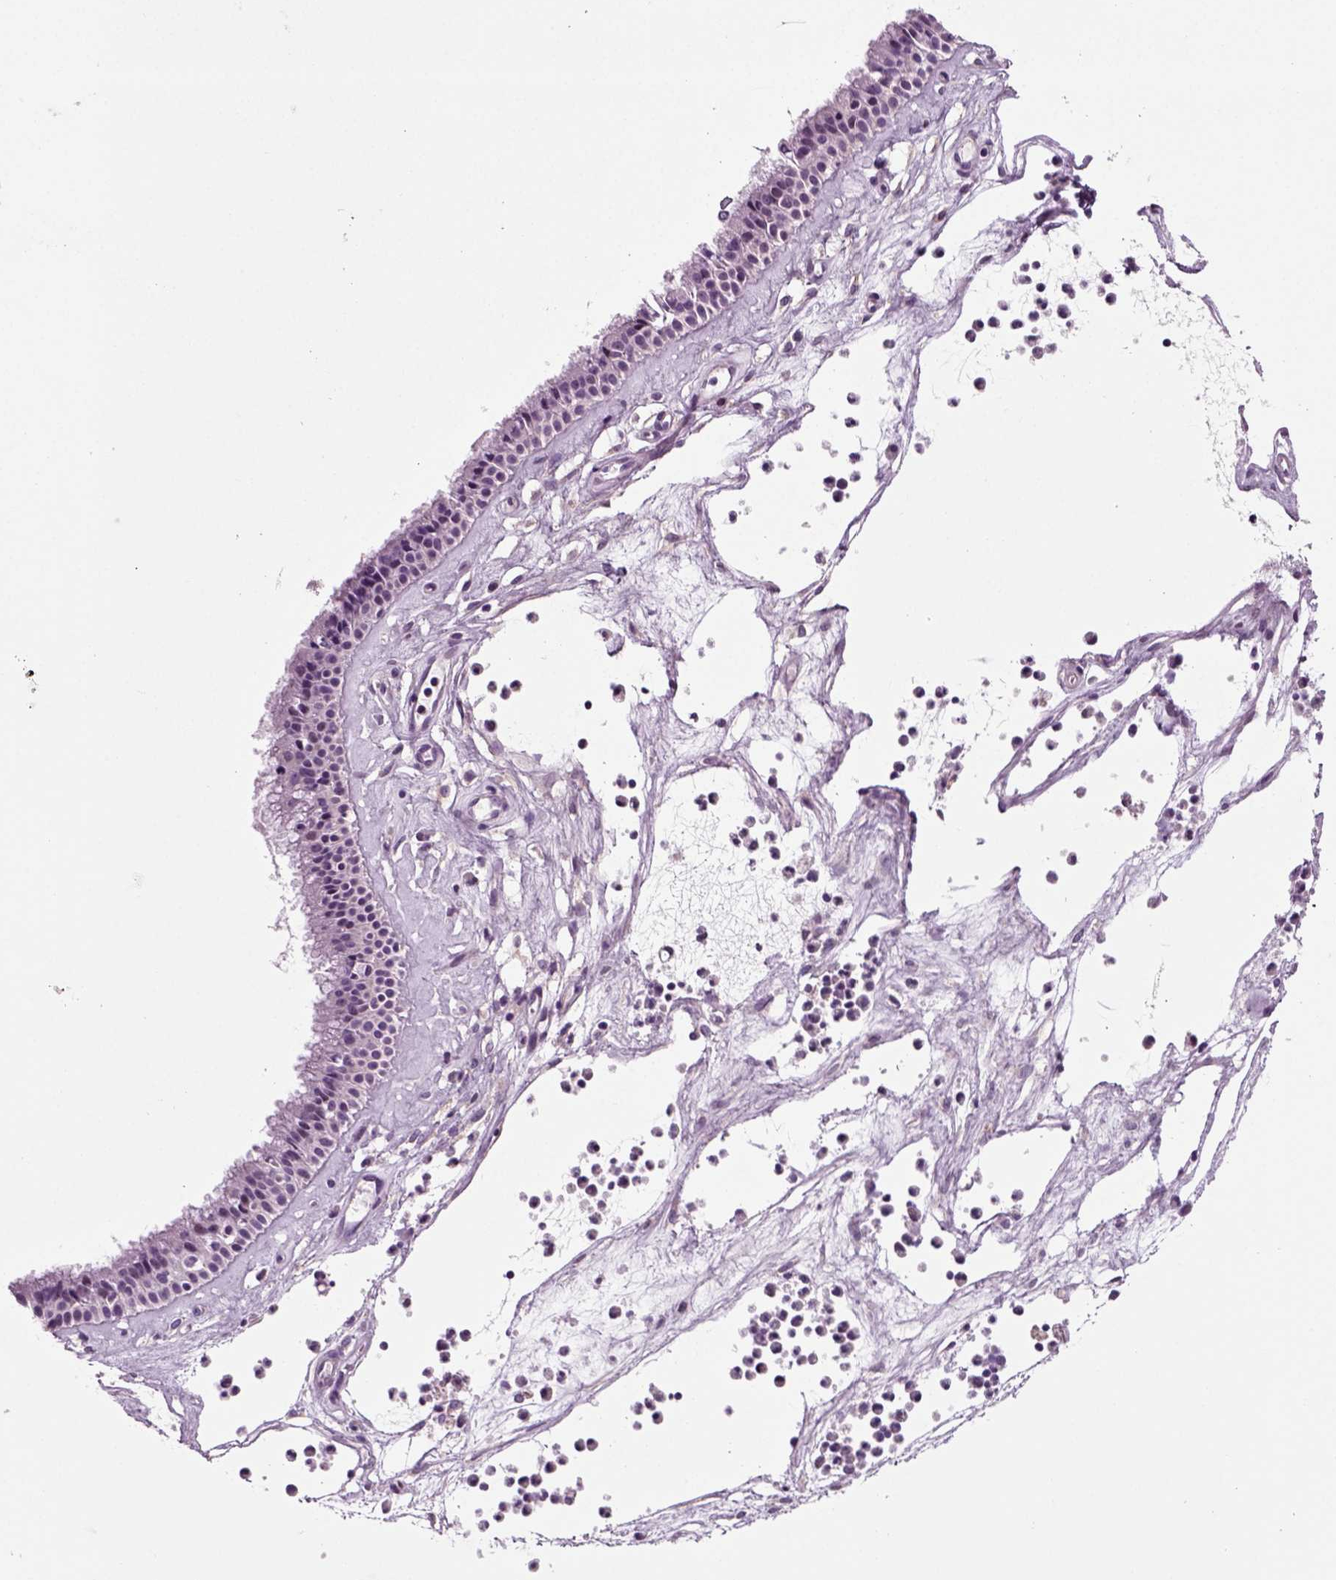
{"staining": {"intensity": "negative", "quantity": "none", "location": "none"}, "tissue": "nasopharynx", "cell_type": "Respiratory epithelial cells", "image_type": "normal", "snomed": [{"axis": "morphology", "description": "Normal tissue, NOS"}, {"axis": "topography", "description": "Nasopharynx"}], "caption": "An immunohistochemistry (IHC) micrograph of normal nasopharynx is shown. There is no staining in respiratory epithelial cells of nasopharynx. (DAB immunohistochemistry (IHC), high magnification).", "gene": "ARID3A", "patient": {"sex": "female", "age": 47}}